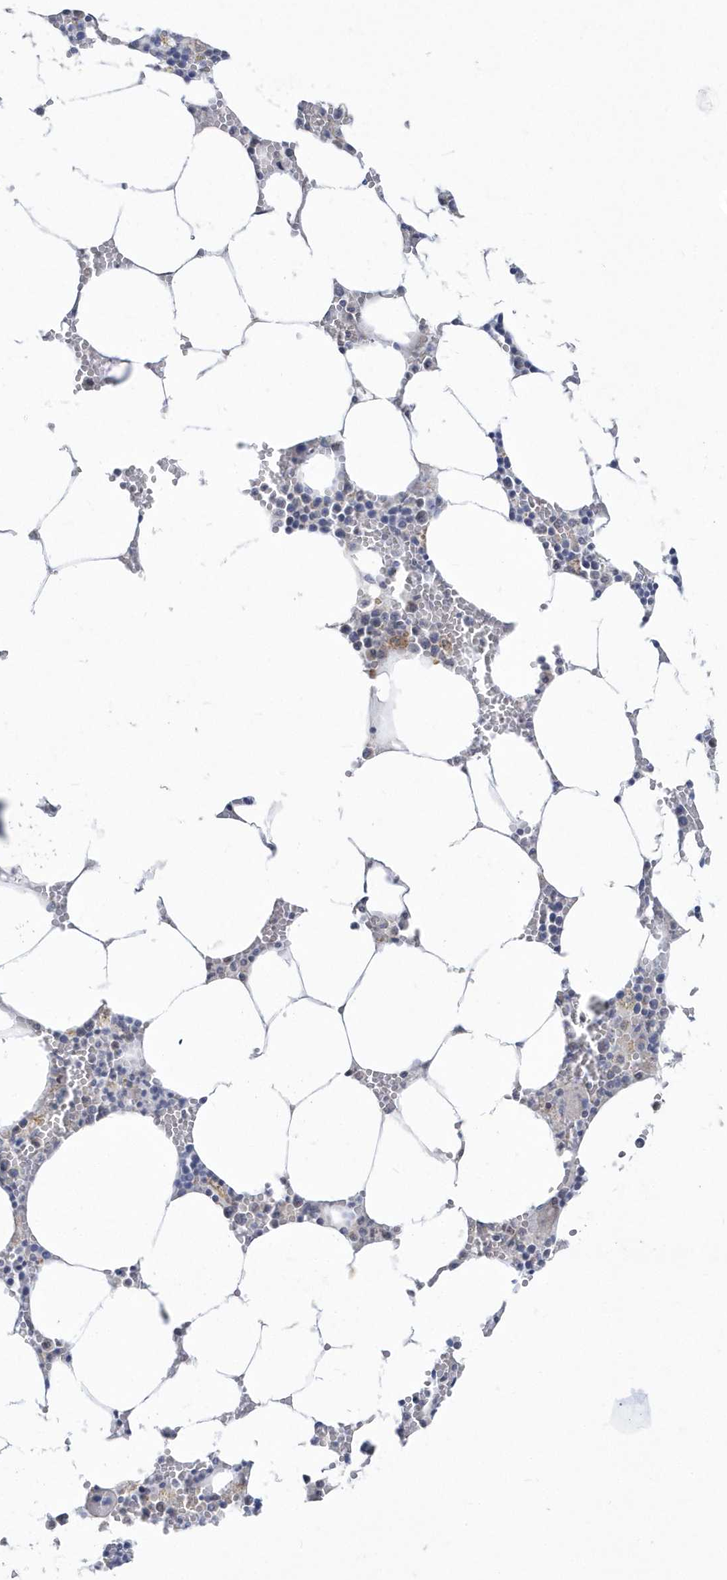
{"staining": {"intensity": "negative", "quantity": "none", "location": "none"}, "tissue": "bone marrow", "cell_type": "Hematopoietic cells", "image_type": "normal", "snomed": [{"axis": "morphology", "description": "Normal tissue, NOS"}, {"axis": "topography", "description": "Bone marrow"}], "caption": "This is an immunohistochemistry image of normal human bone marrow. There is no staining in hematopoietic cells.", "gene": "PCBD1", "patient": {"sex": "male", "age": 70}}